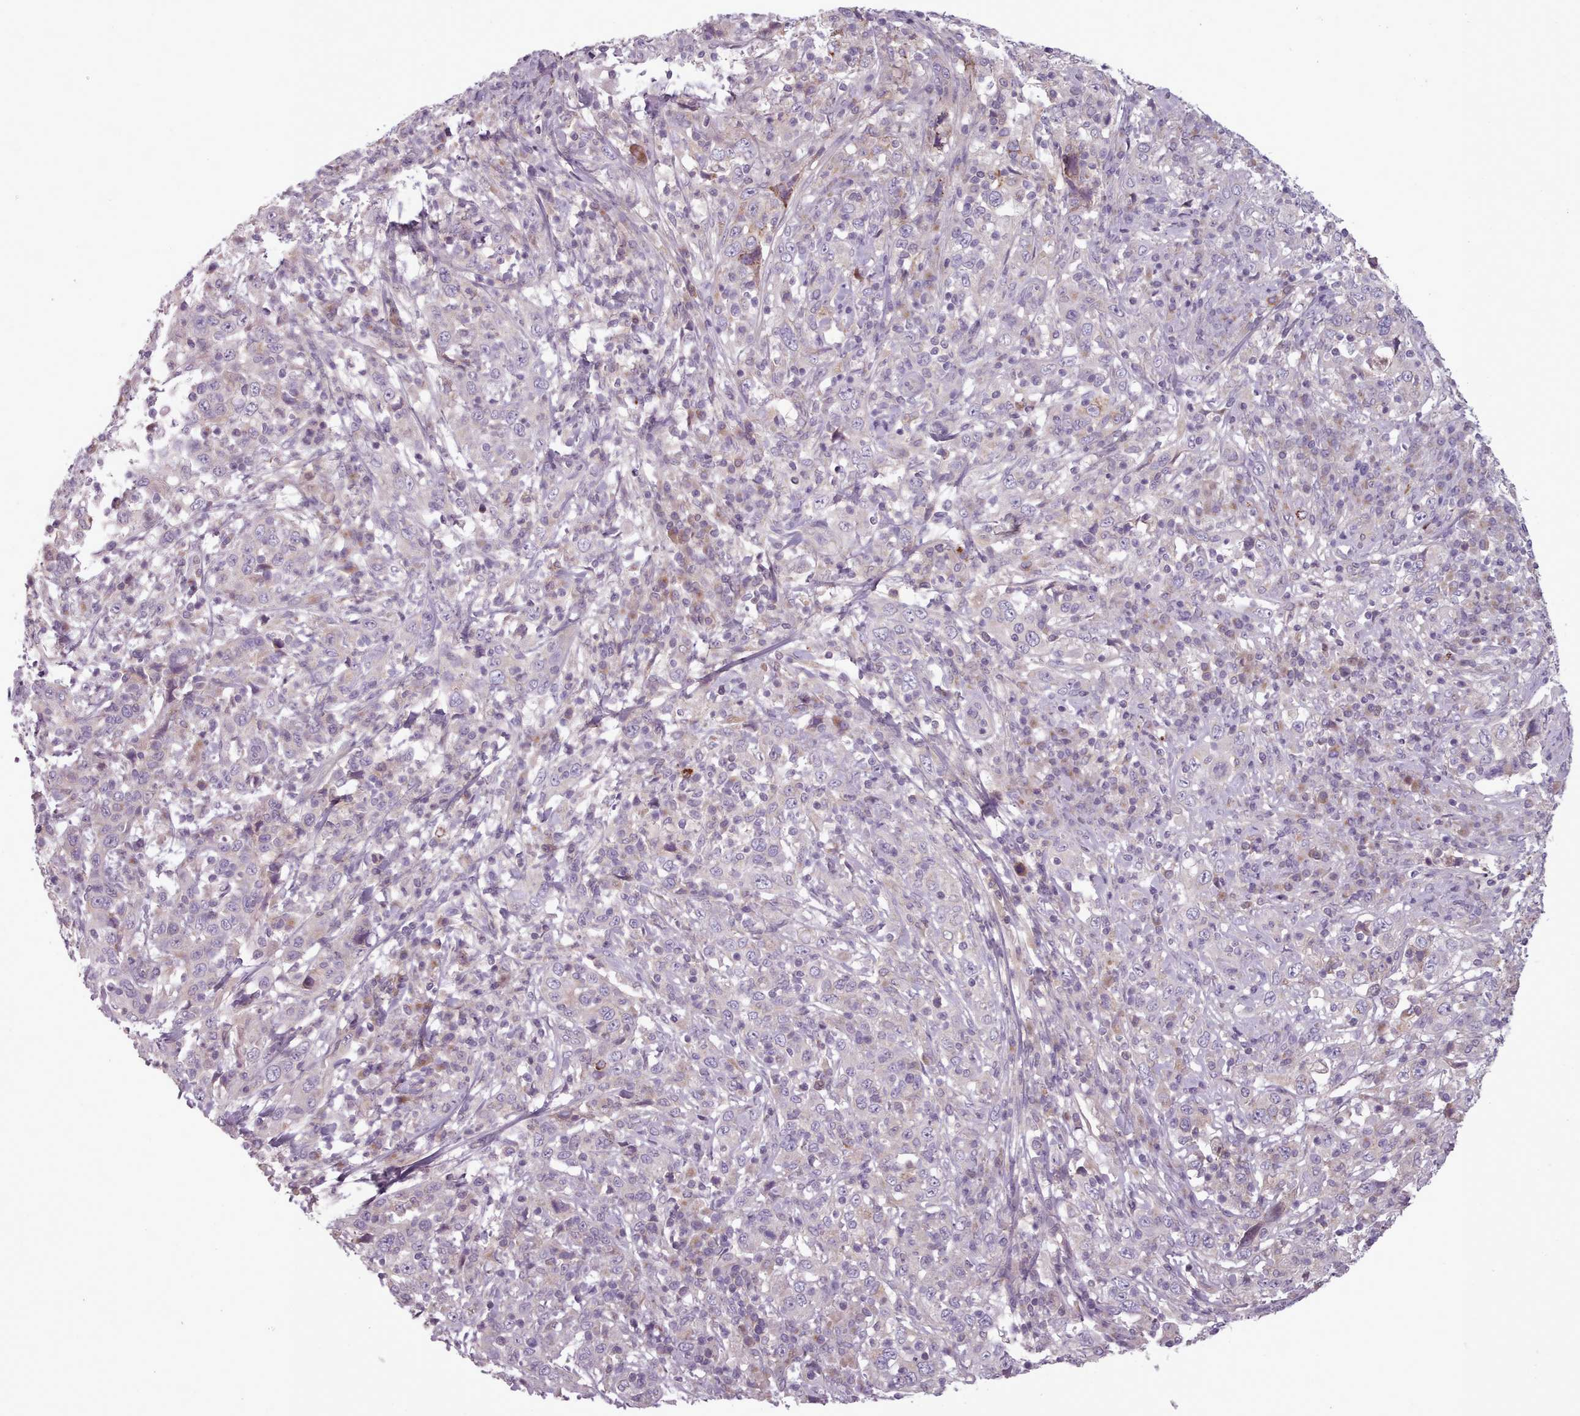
{"staining": {"intensity": "negative", "quantity": "none", "location": "none"}, "tissue": "cervical cancer", "cell_type": "Tumor cells", "image_type": "cancer", "snomed": [{"axis": "morphology", "description": "Squamous cell carcinoma, NOS"}, {"axis": "topography", "description": "Cervix"}], "caption": "Tumor cells show no significant staining in squamous cell carcinoma (cervical).", "gene": "LAPTM5", "patient": {"sex": "female", "age": 46}}